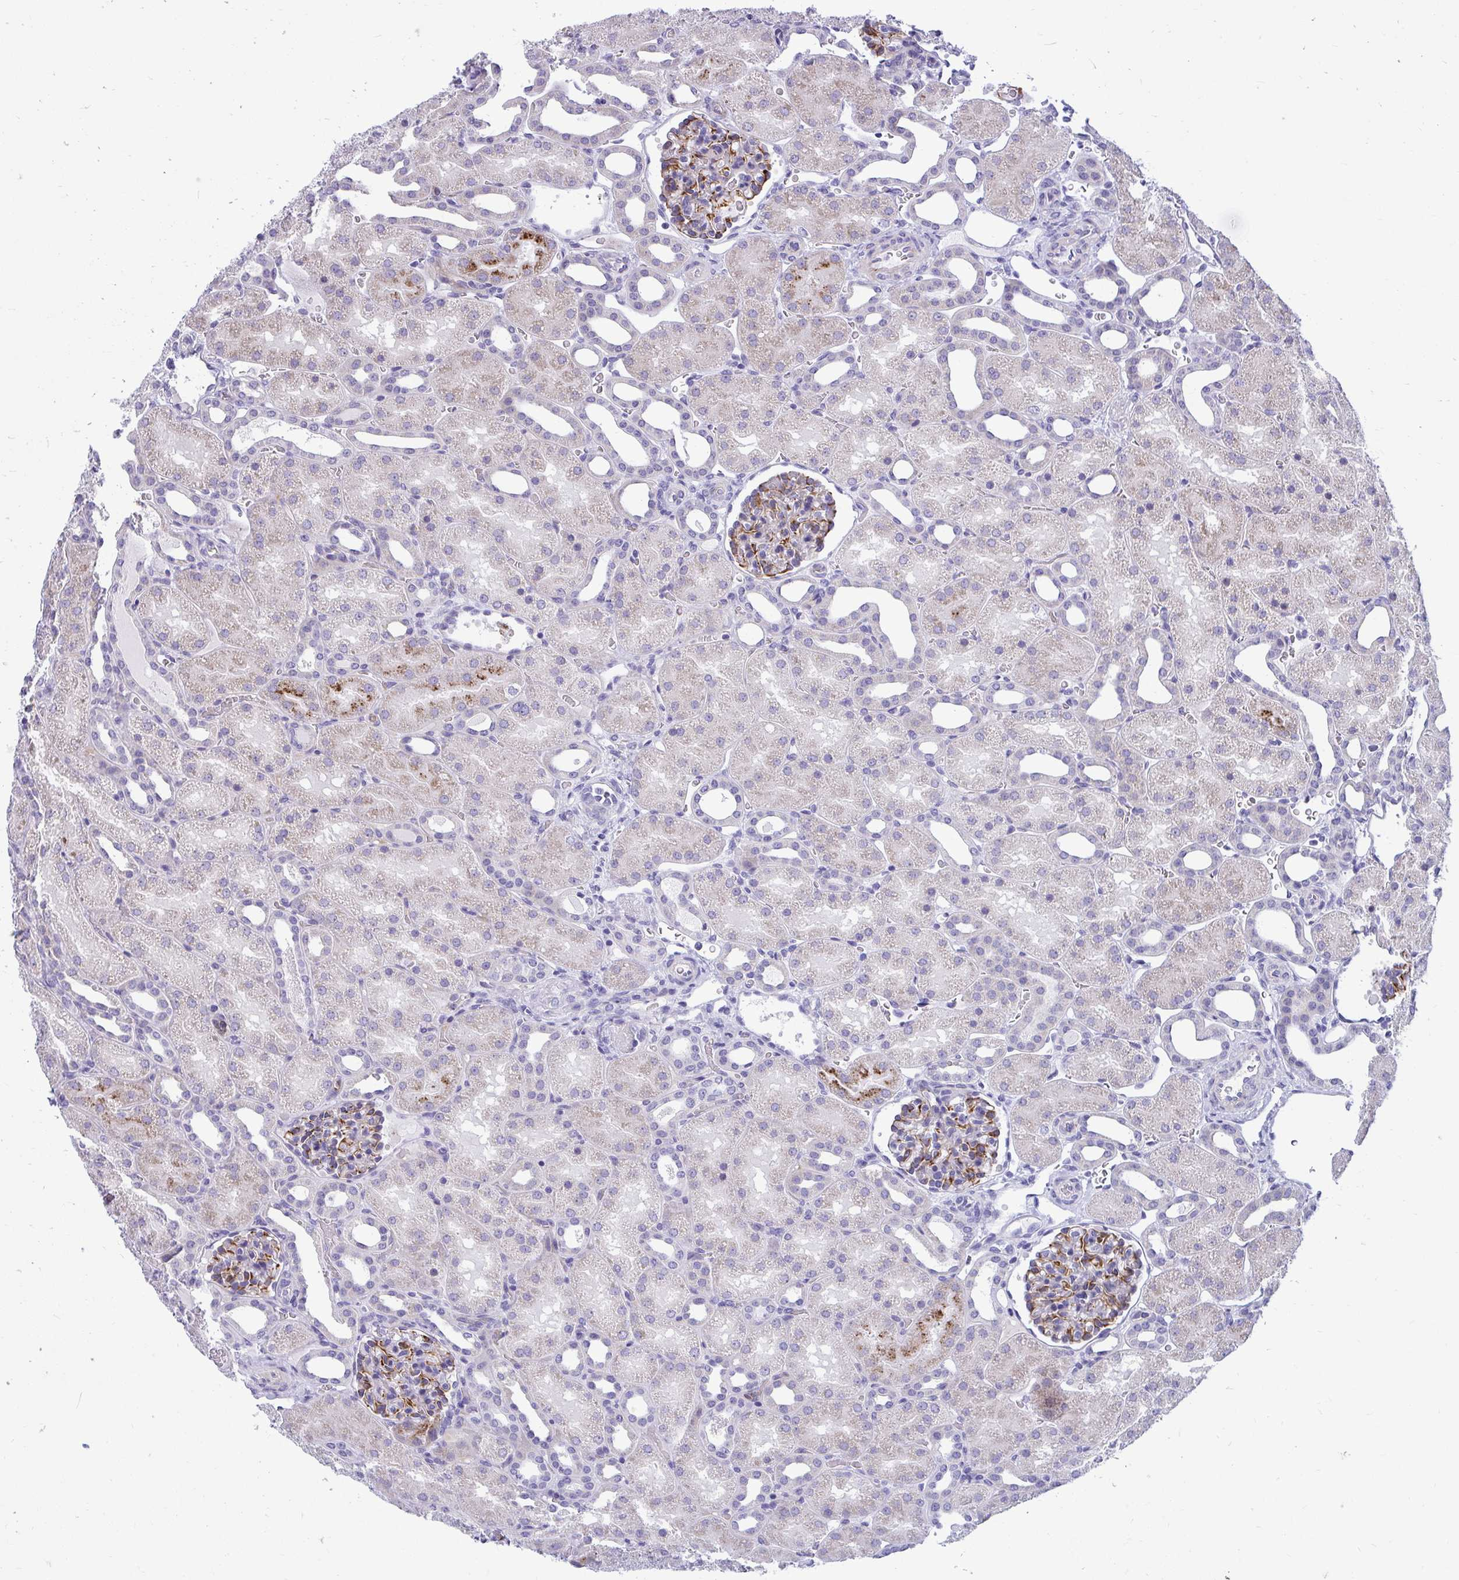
{"staining": {"intensity": "strong", "quantity": "25%-75%", "location": "cytoplasmic/membranous"}, "tissue": "kidney", "cell_type": "Cells in glomeruli", "image_type": "normal", "snomed": [{"axis": "morphology", "description": "Normal tissue, NOS"}, {"axis": "topography", "description": "Kidney"}], "caption": "Immunohistochemical staining of normal human kidney shows strong cytoplasmic/membranous protein positivity in about 25%-75% of cells in glomeruli. The protein of interest is shown in brown color, while the nuclei are stained blue.", "gene": "TSBP1", "patient": {"sex": "male", "age": 2}}